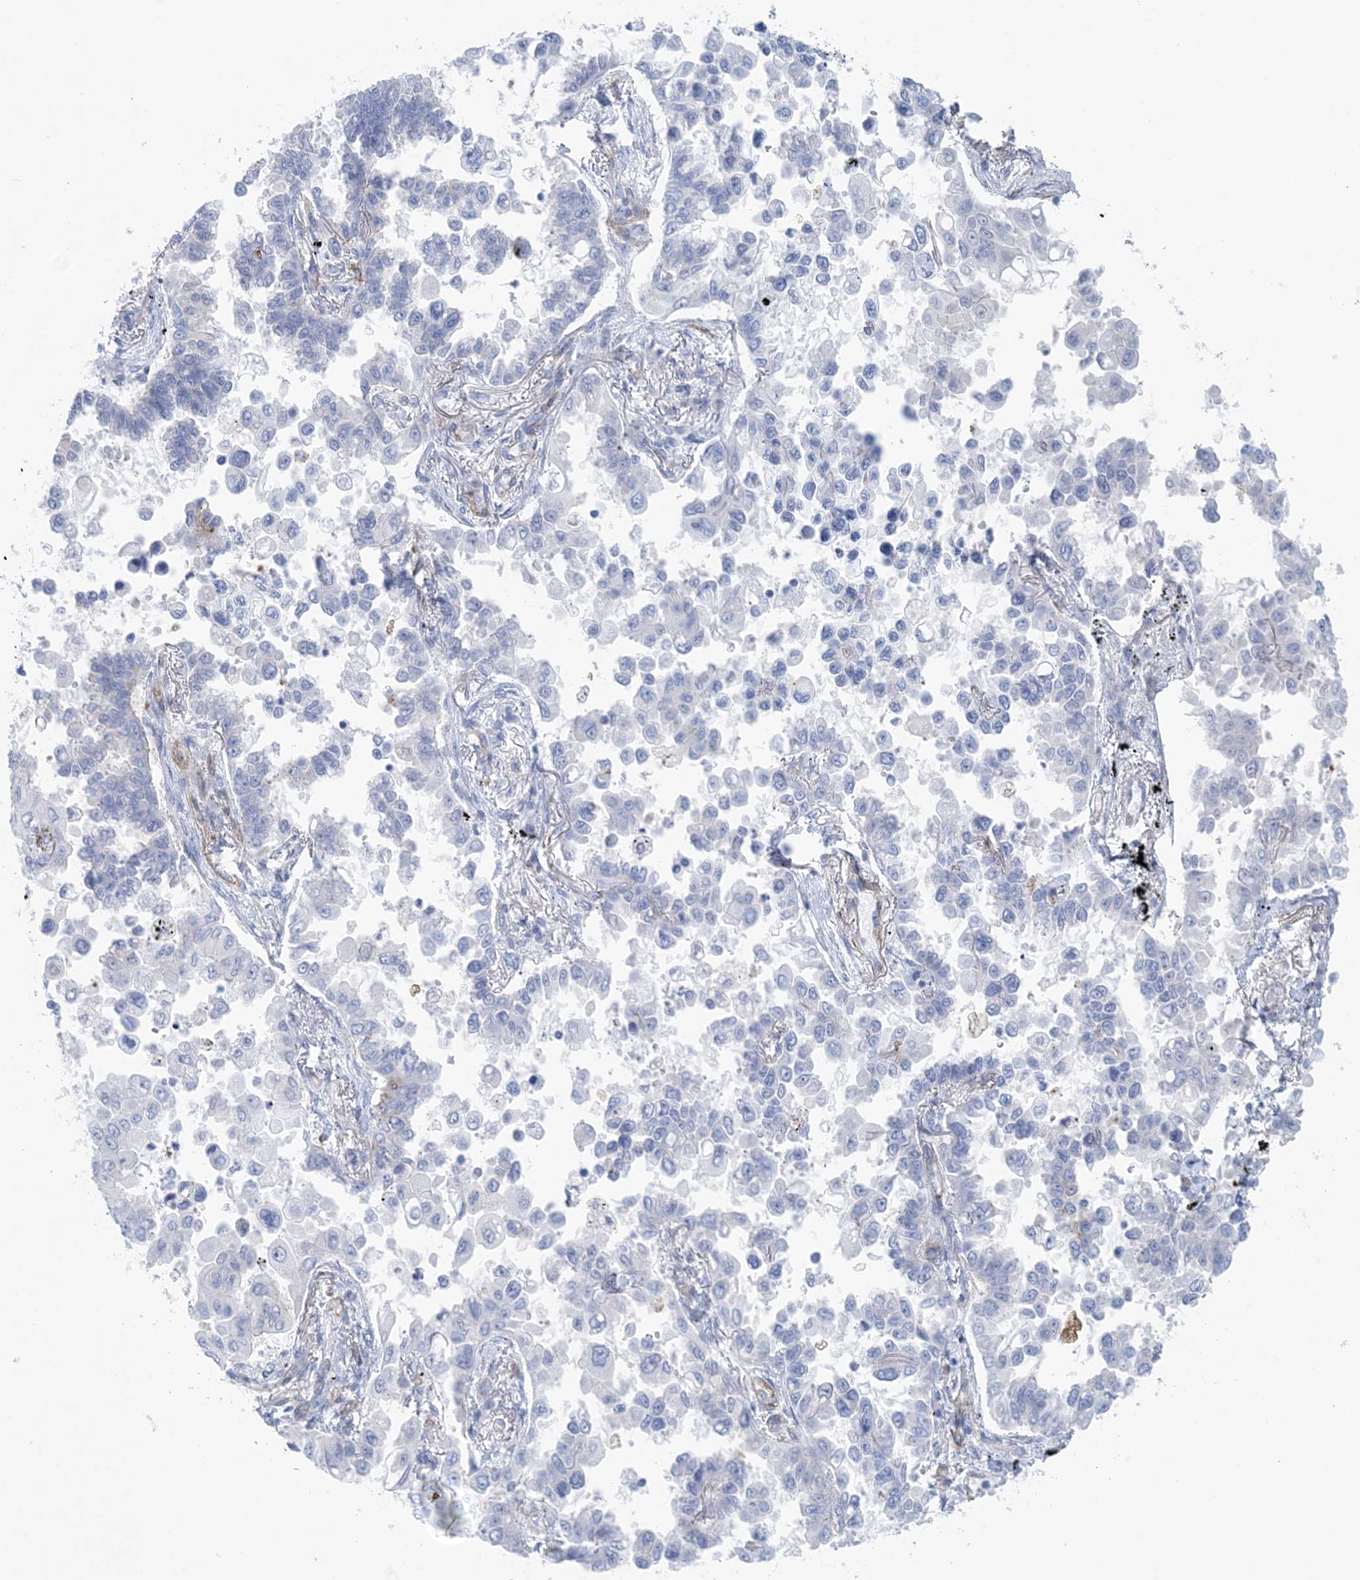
{"staining": {"intensity": "negative", "quantity": "none", "location": "none"}, "tissue": "lung cancer", "cell_type": "Tumor cells", "image_type": "cancer", "snomed": [{"axis": "morphology", "description": "Adenocarcinoma, NOS"}, {"axis": "topography", "description": "Lung"}], "caption": "DAB (3,3'-diaminobenzidine) immunohistochemical staining of lung cancer displays no significant positivity in tumor cells.", "gene": "SHANK1", "patient": {"sex": "female", "age": 67}}